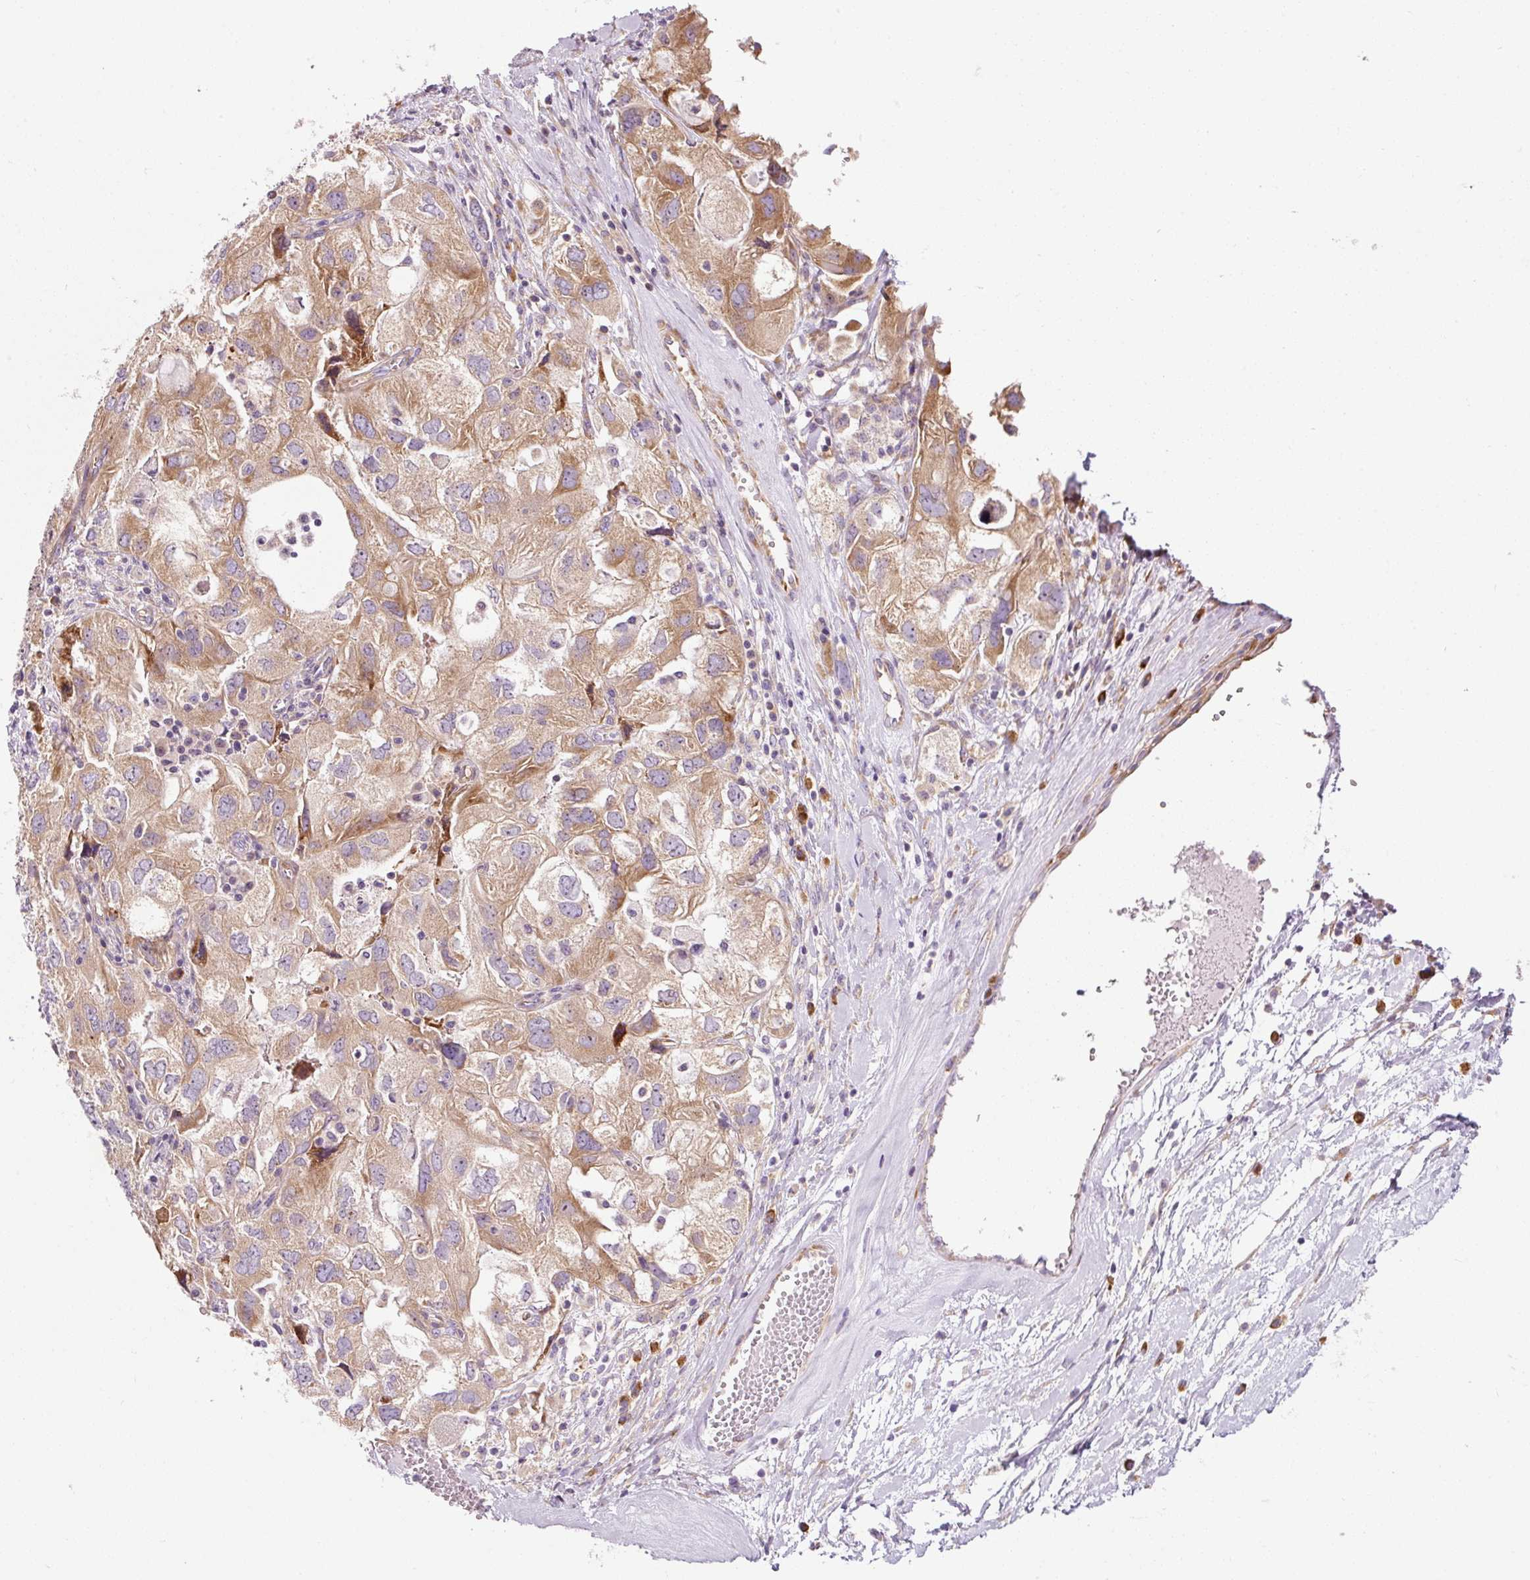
{"staining": {"intensity": "moderate", "quantity": ">75%", "location": "cytoplasmic/membranous"}, "tissue": "ovarian cancer", "cell_type": "Tumor cells", "image_type": "cancer", "snomed": [{"axis": "morphology", "description": "Carcinoma, NOS"}, {"axis": "morphology", "description": "Cystadenocarcinoma, serous, NOS"}, {"axis": "topography", "description": "Ovary"}], "caption": "There is medium levels of moderate cytoplasmic/membranous staining in tumor cells of ovarian carcinoma, as demonstrated by immunohistochemical staining (brown color).", "gene": "RPL10A", "patient": {"sex": "female", "age": 69}}